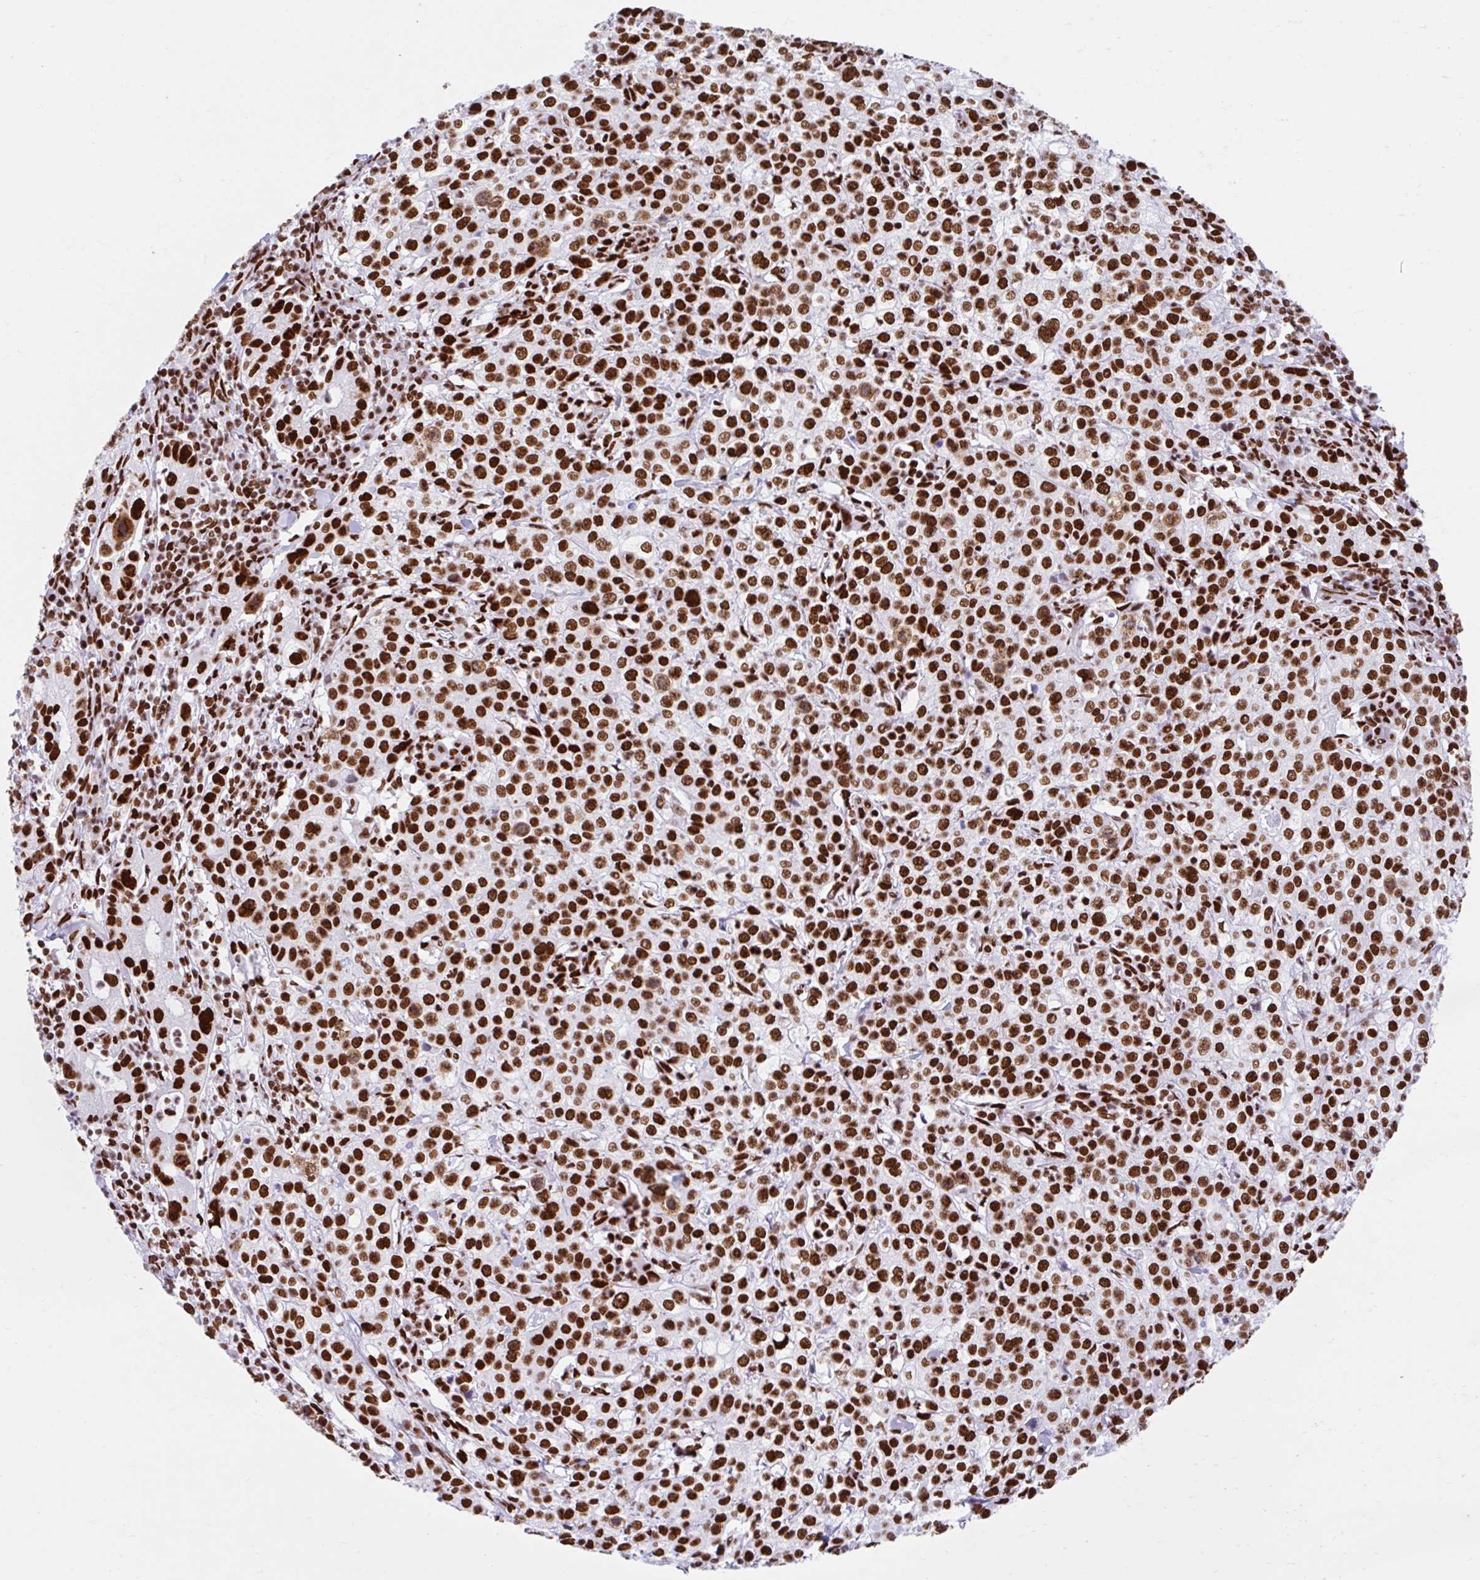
{"staining": {"intensity": "strong", "quantity": ">75%", "location": "nuclear"}, "tissue": "cervical cancer", "cell_type": "Tumor cells", "image_type": "cancer", "snomed": [{"axis": "morphology", "description": "Normal tissue, NOS"}, {"axis": "morphology", "description": "Adenocarcinoma, NOS"}, {"axis": "topography", "description": "Cervix"}], "caption": "Immunohistochemical staining of cervical cancer demonstrates strong nuclear protein staining in about >75% of tumor cells.", "gene": "KHDRBS1", "patient": {"sex": "female", "age": 44}}